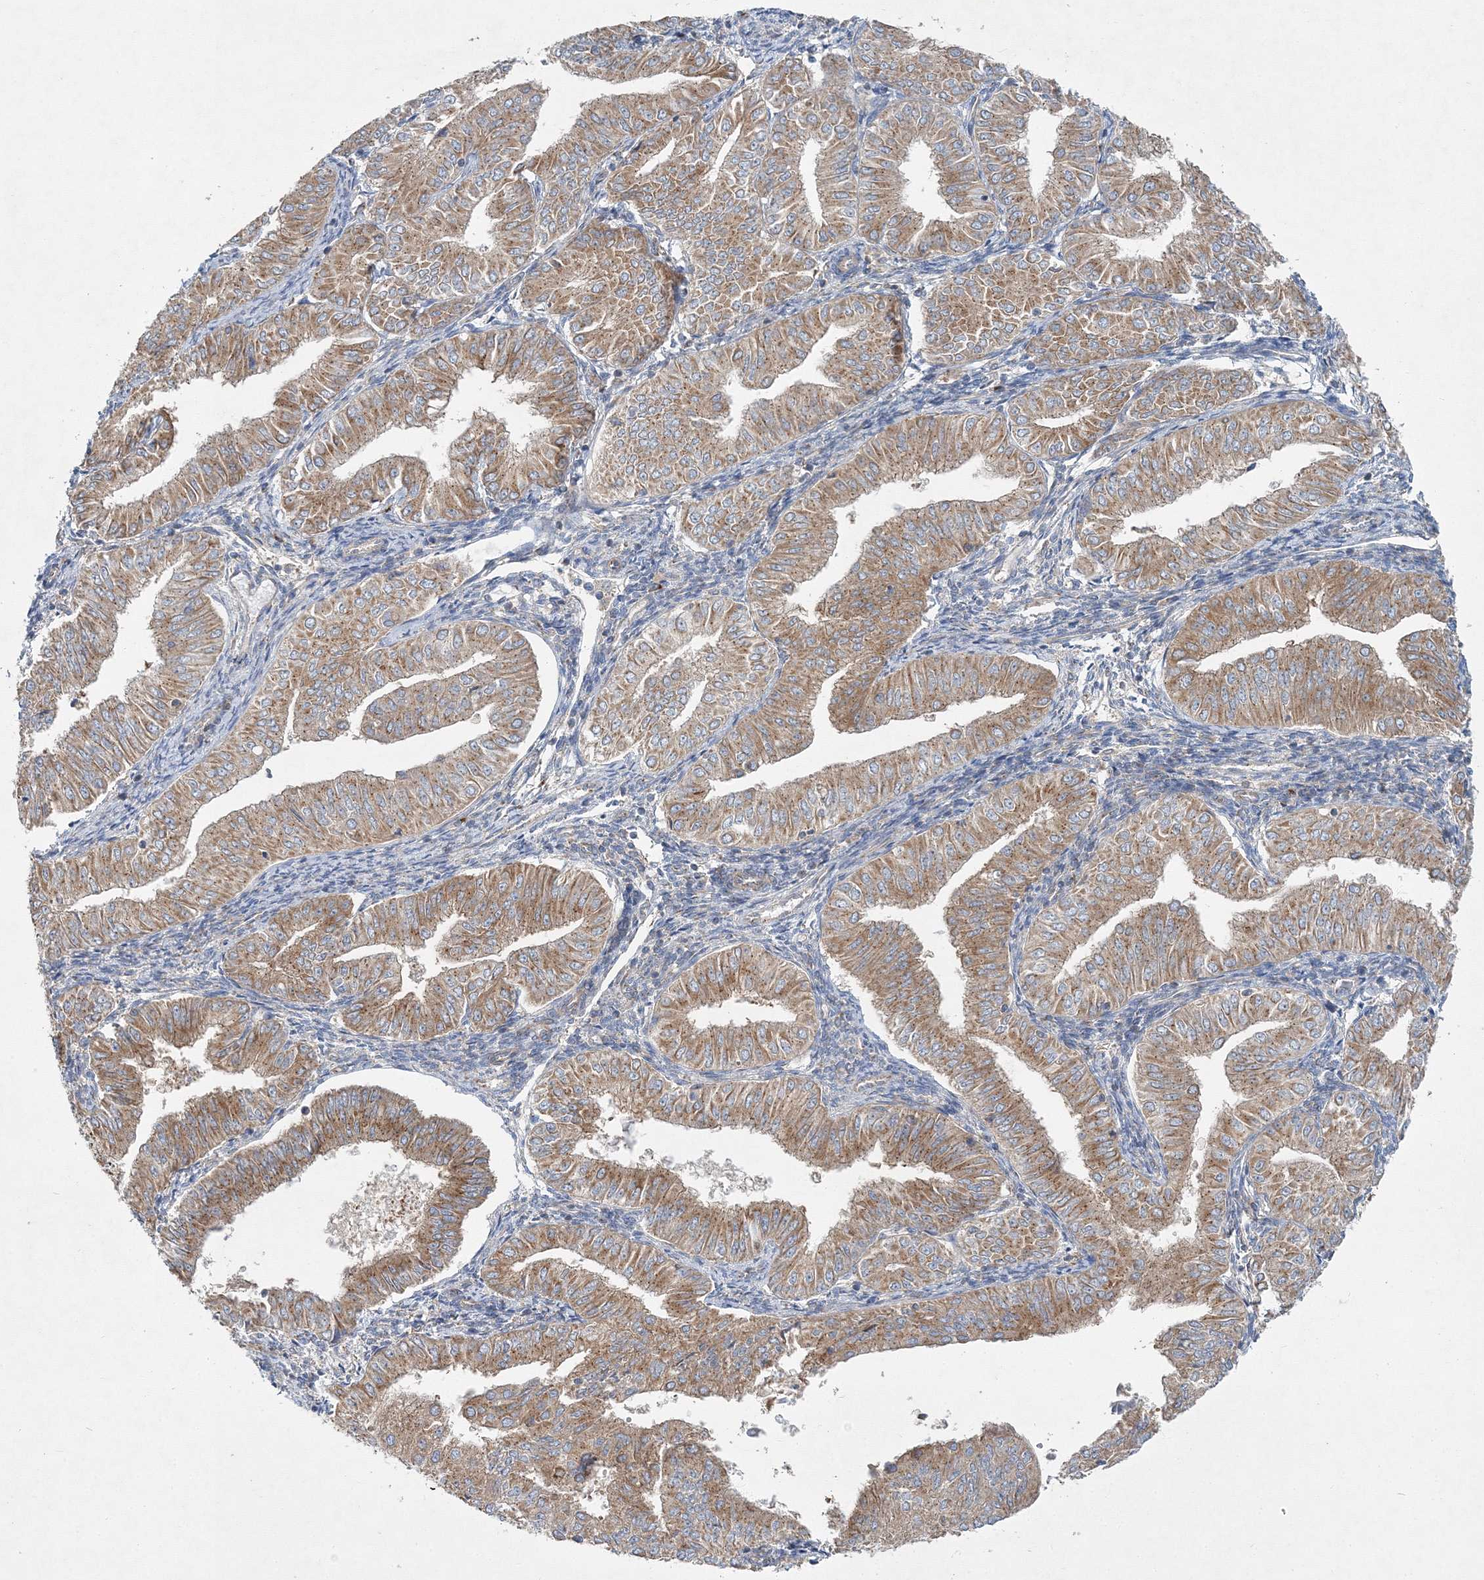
{"staining": {"intensity": "moderate", "quantity": ">75%", "location": "cytoplasmic/membranous"}, "tissue": "endometrial cancer", "cell_type": "Tumor cells", "image_type": "cancer", "snomed": [{"axis": "morphology", "description": "Normal tissue, NOS"}, {"axis": "morphology", "description": "Adenocarcinoma, NOS"}, {"axis": "topography", "description": "Endometrium"}], "caption": "A brown stain highlights moderate cytoplasmic/membranous expression of a protein in human endometrial adenocarcinoma tumor cells. The staining is performed using DAB (3,3'-diaminobenzidine) brown chromogen to label protein expression. The nuclei are counter-stained blue using hematoxylin.", "gene": "SEC23IP", "patient": {"sex": "female", "age": 53}}